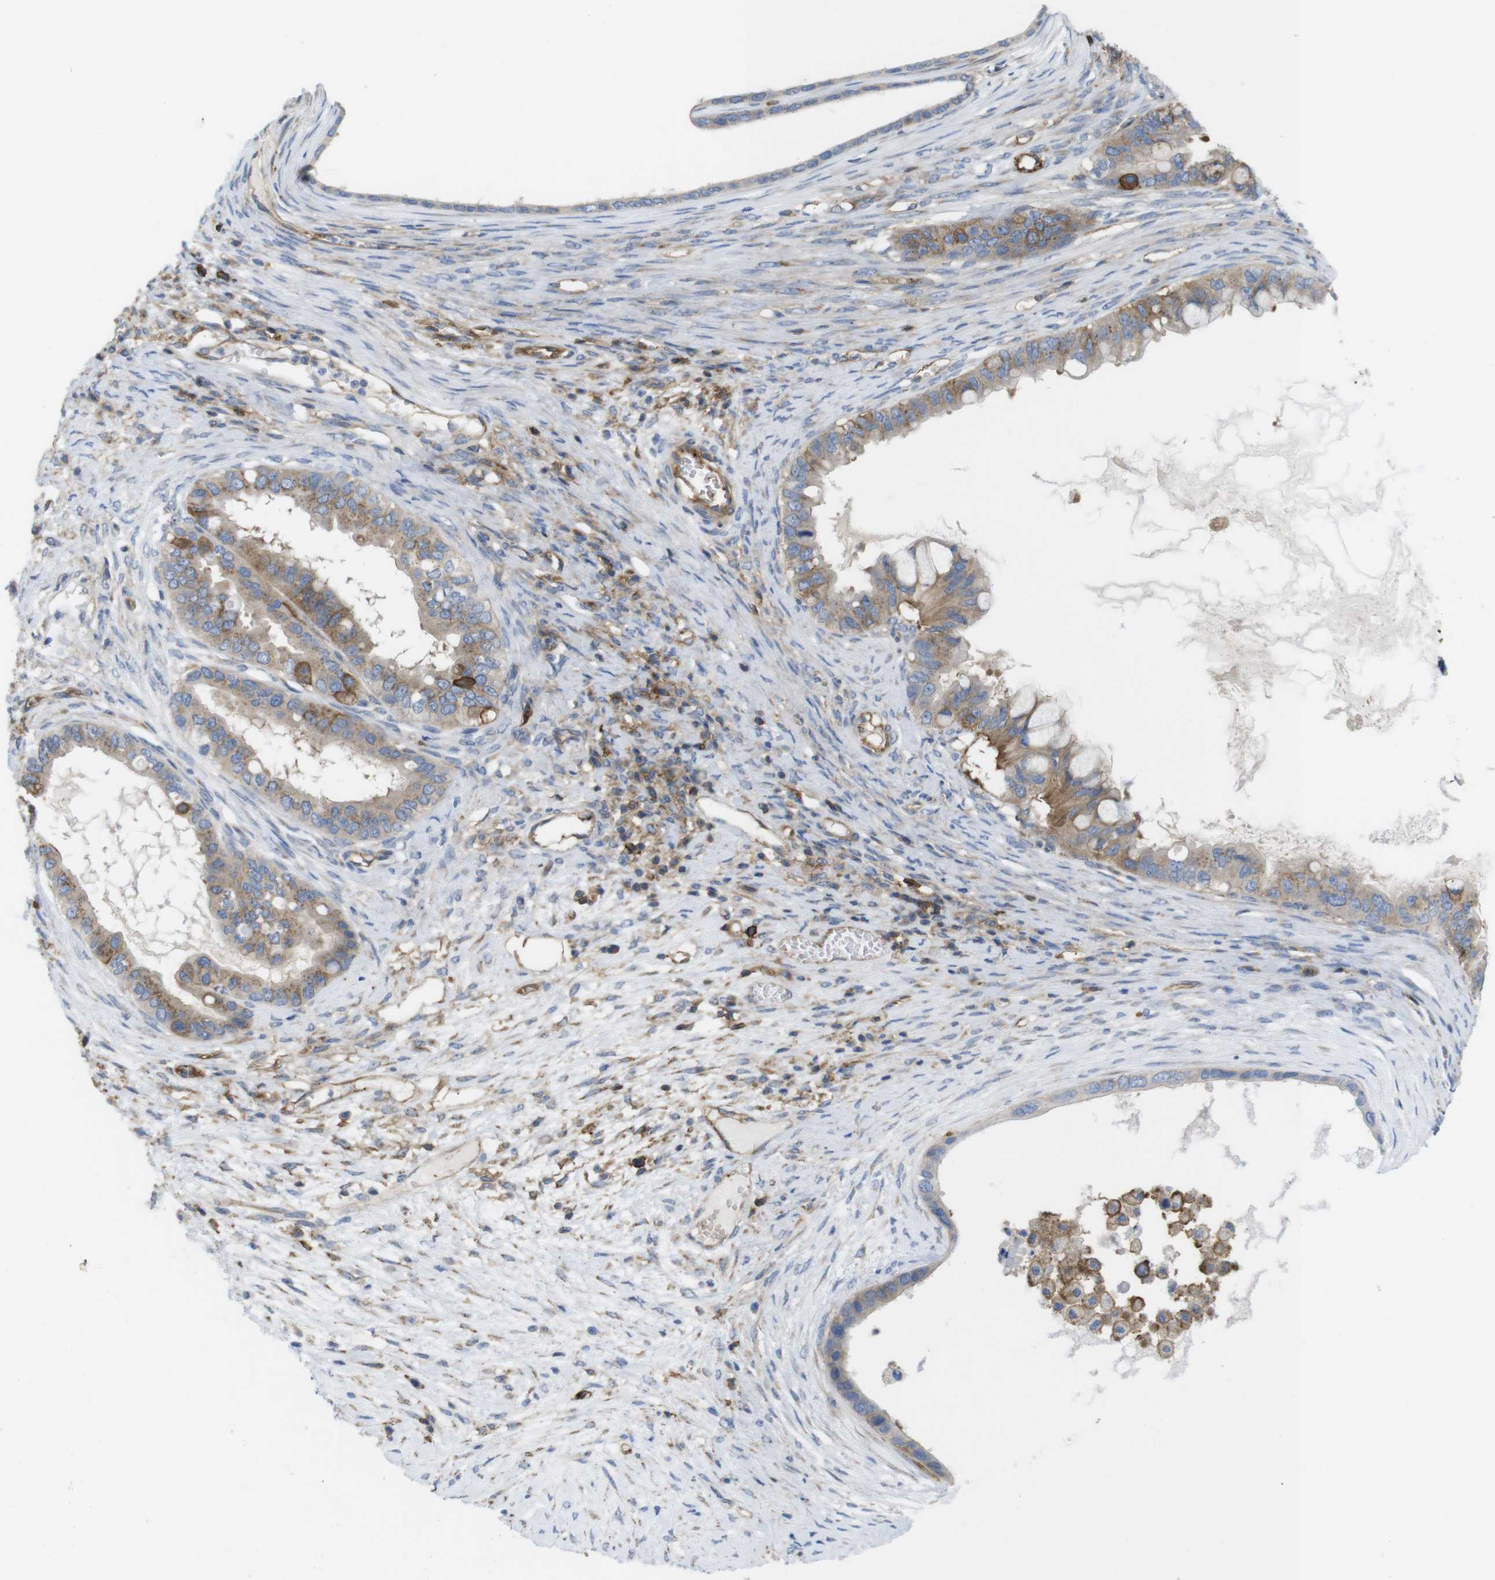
{"staining": {"intensity": "weak", "quantity": ">75%", "location": "cytoplasmic/membranous"}, "tissue": "ovarian cancer", "cell_type": "Tumor cells", "image_type": "cancer", "snomed": [{"axis": "morphology", "description": "Cystadenocarcinoma, mucinous, NOS"}, {"axis": "topography", "description": "Ovary"}], "caption": "Approximately >75% of tumor cells in human mucinous cystadenocarcinoma (ovarian) exhibit weak cytoplasmic/membranous protein expression as visualized by brown immunohistochemical staining.", "gene": "CCR6", "patient": {"sex": "female", "age": 80}}